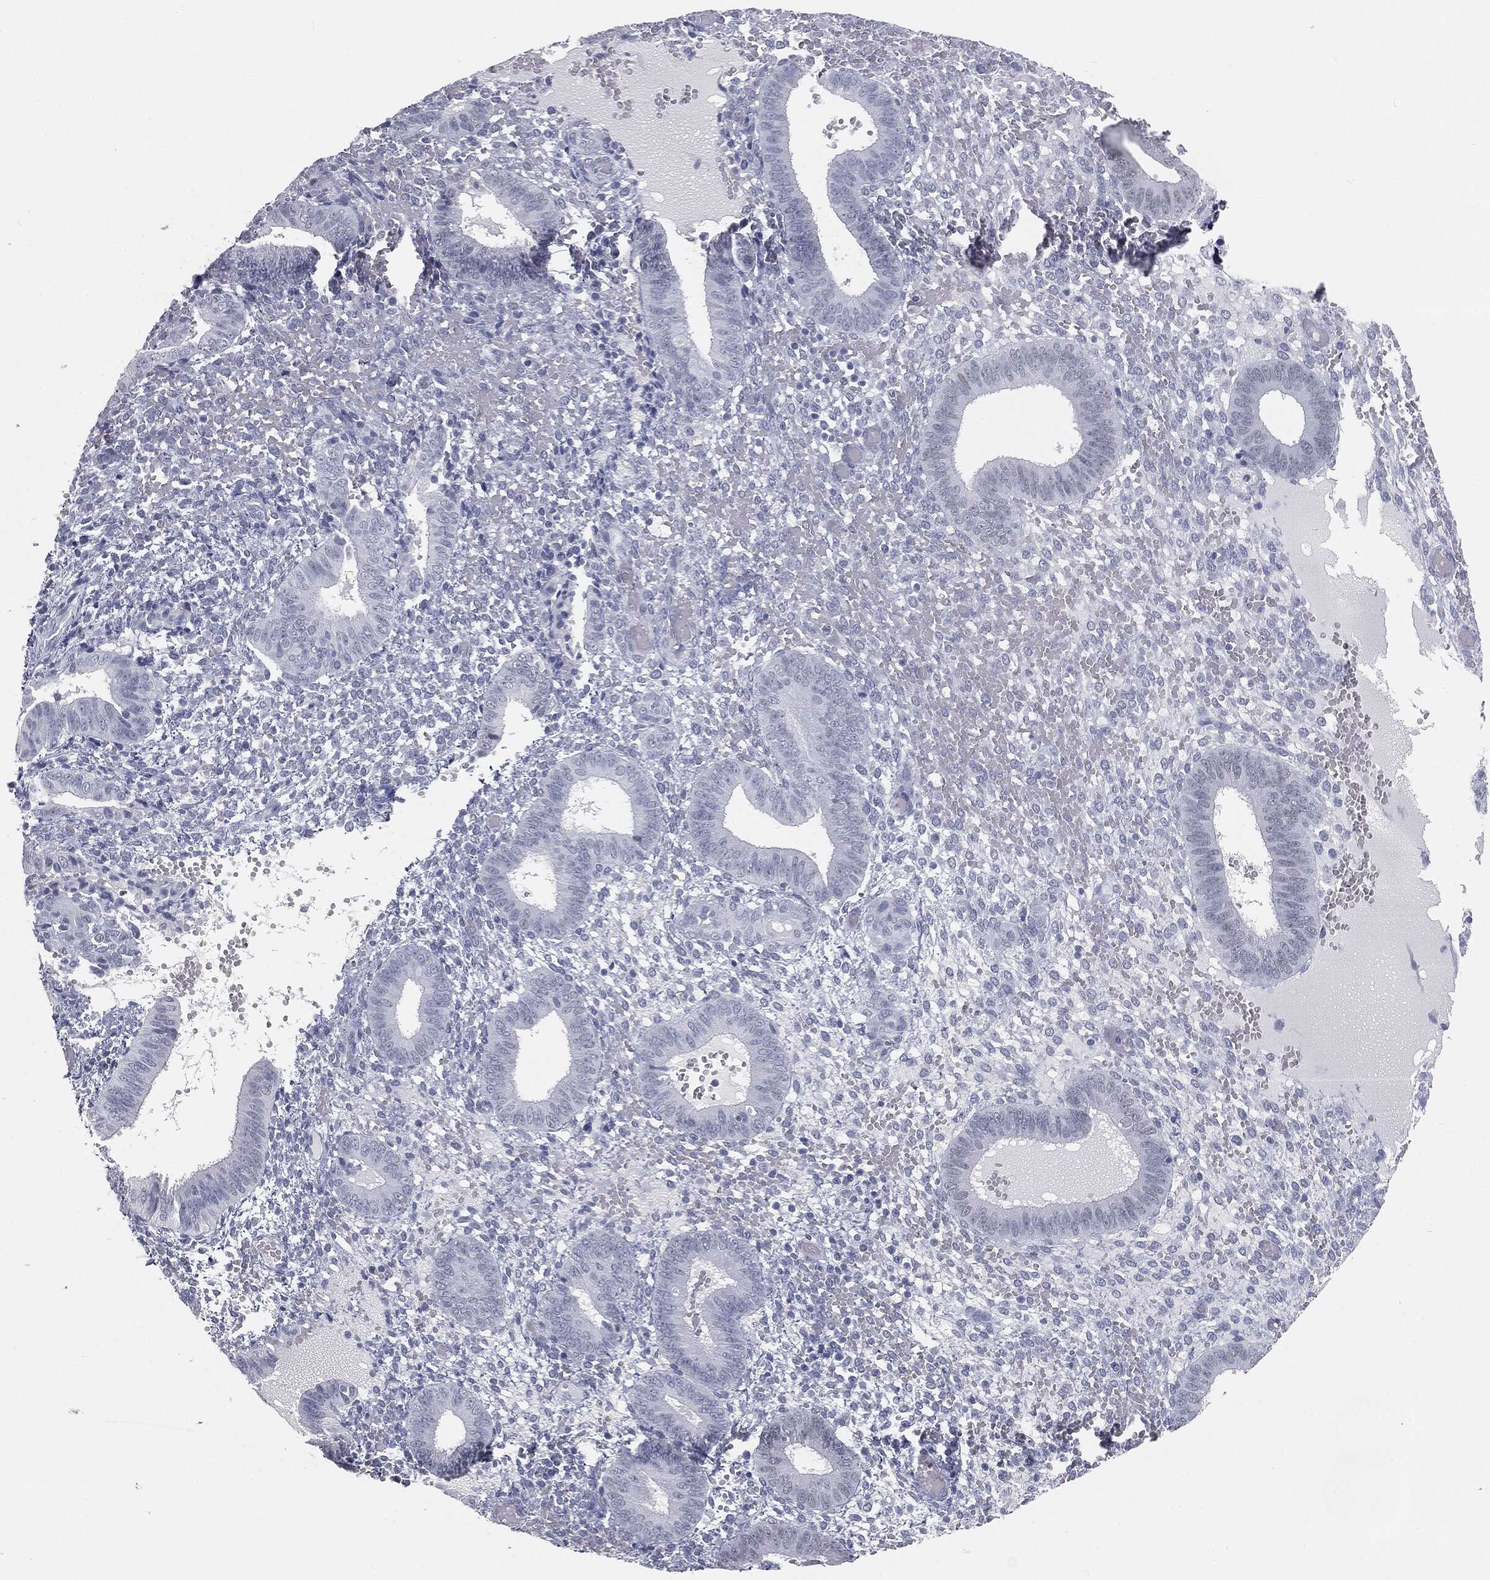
{"staining": {"intensity": "negative", "quantity": "none", "location": "none"}, "tissue": "endometrium", "cell_type": "Cells in endometrial stroma", "image_type": "normal", "snomed": [{"axis": "morphology", "description": "Normal tissue, NOS"}, {"axis": "topography", "description": "Endometrium"}], "caption": "Immunohistochemistry micrograph of benign endometrium: endometrium stained with DAB (3,3'-diaminobenzidine) reveals no significant protein expression in cells in endometrial stroma. (DAB immunohistochemistry, high magnification).", "gene": "PRAME", "patient": {"sex": "female", "age": 42}}